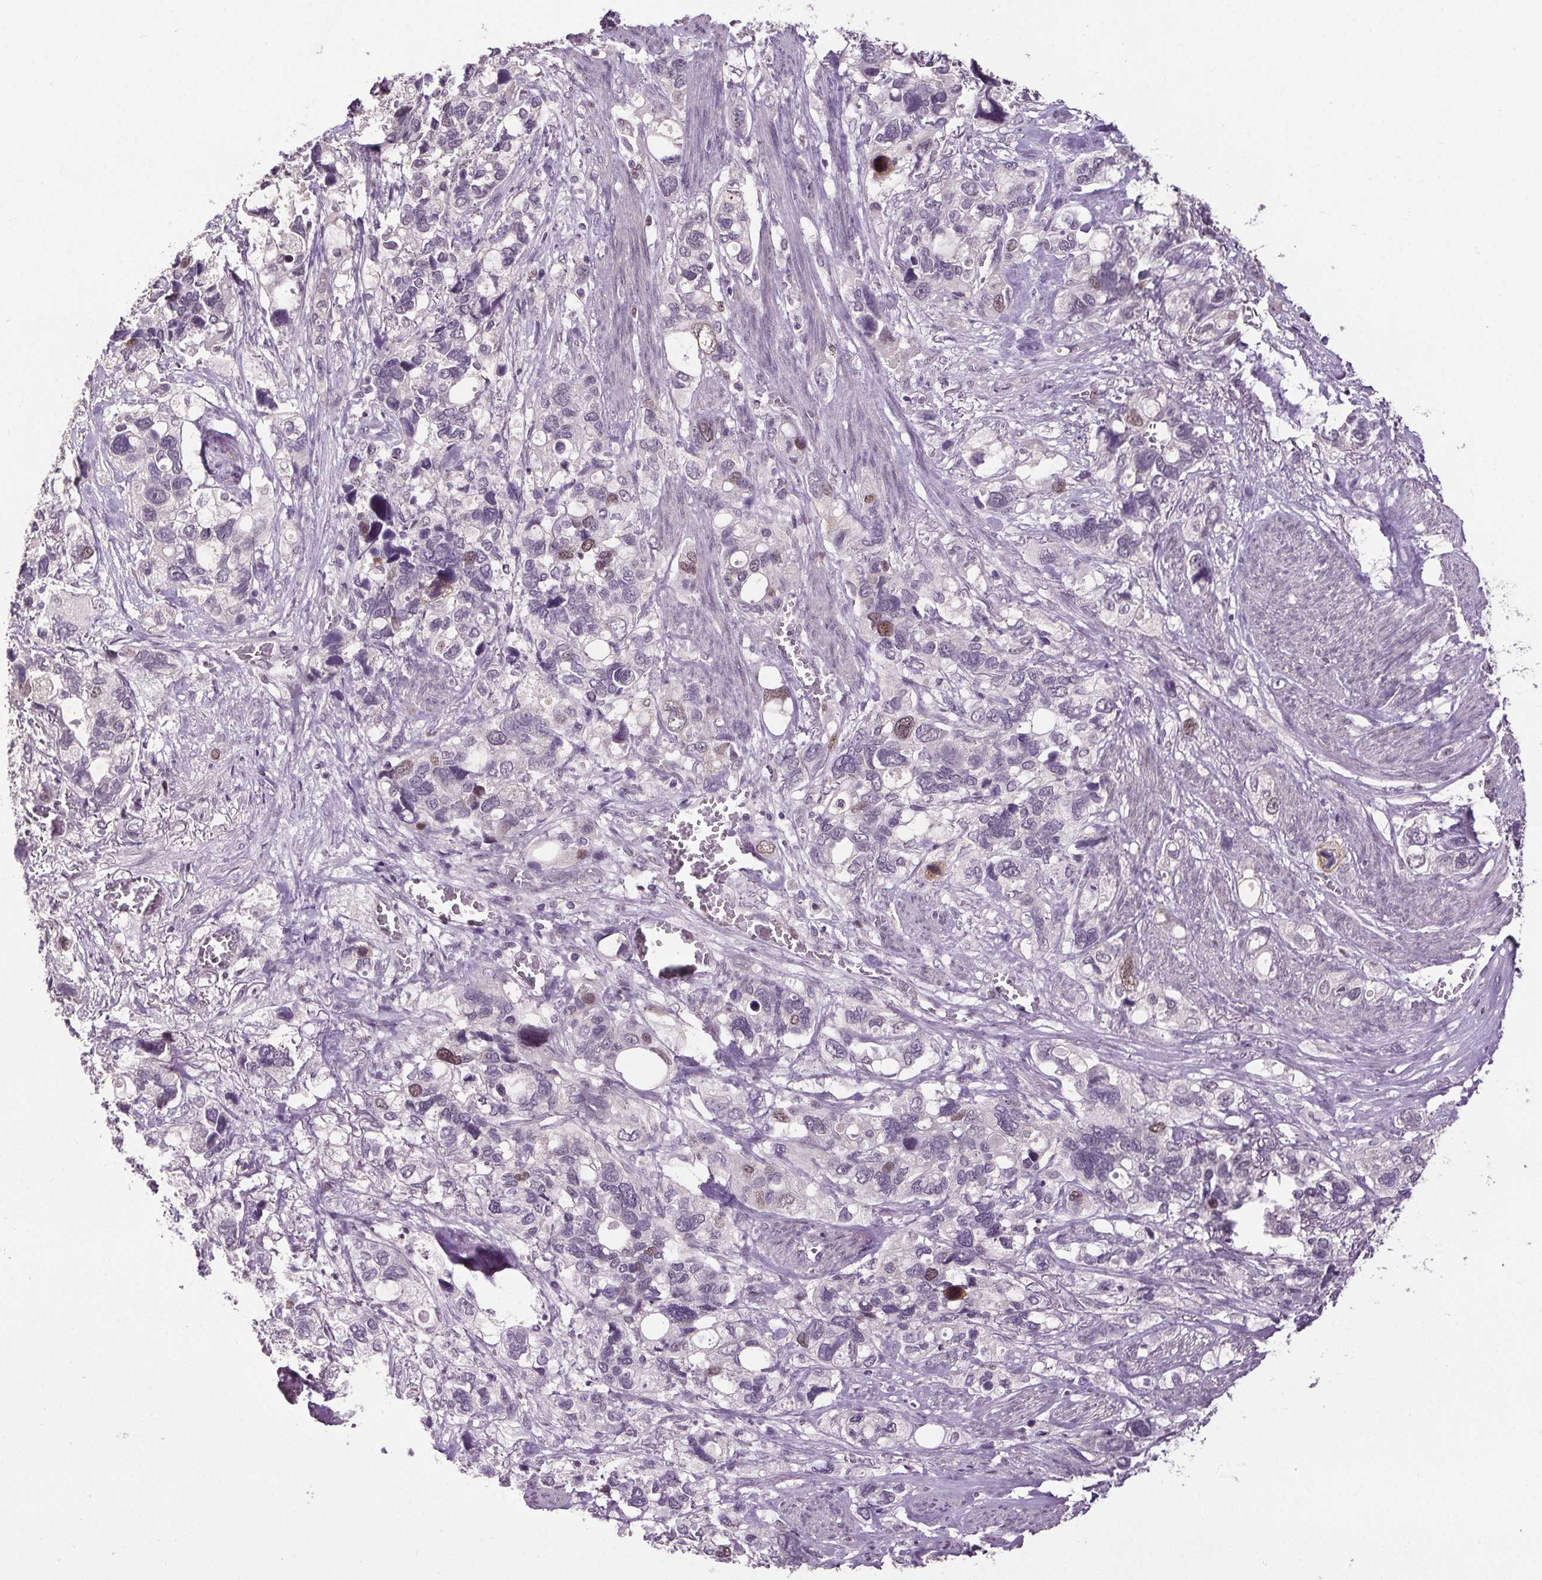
{"staining": {"intensity": "moderate", "quantity": "<25%", "location": "nuclear"}, "tissue": "stomach cancer", "cell_type": "Tumor cells", "image_type": "cancer", "snomed": [{"axis": "morphology", "description": "Adenocarcinoma, NOS"}, {"axis": "topography", "description": "Stomach, upper"}], "caption": "Approximately <25% of tumor cells in stomach cancer (adenocarcinoma) exhibit moderate nuclear protein staining as visualized by brown immunohistochemical staining.", "gene": "CENPF", "patient": {"sex": "female", "age": 81}}